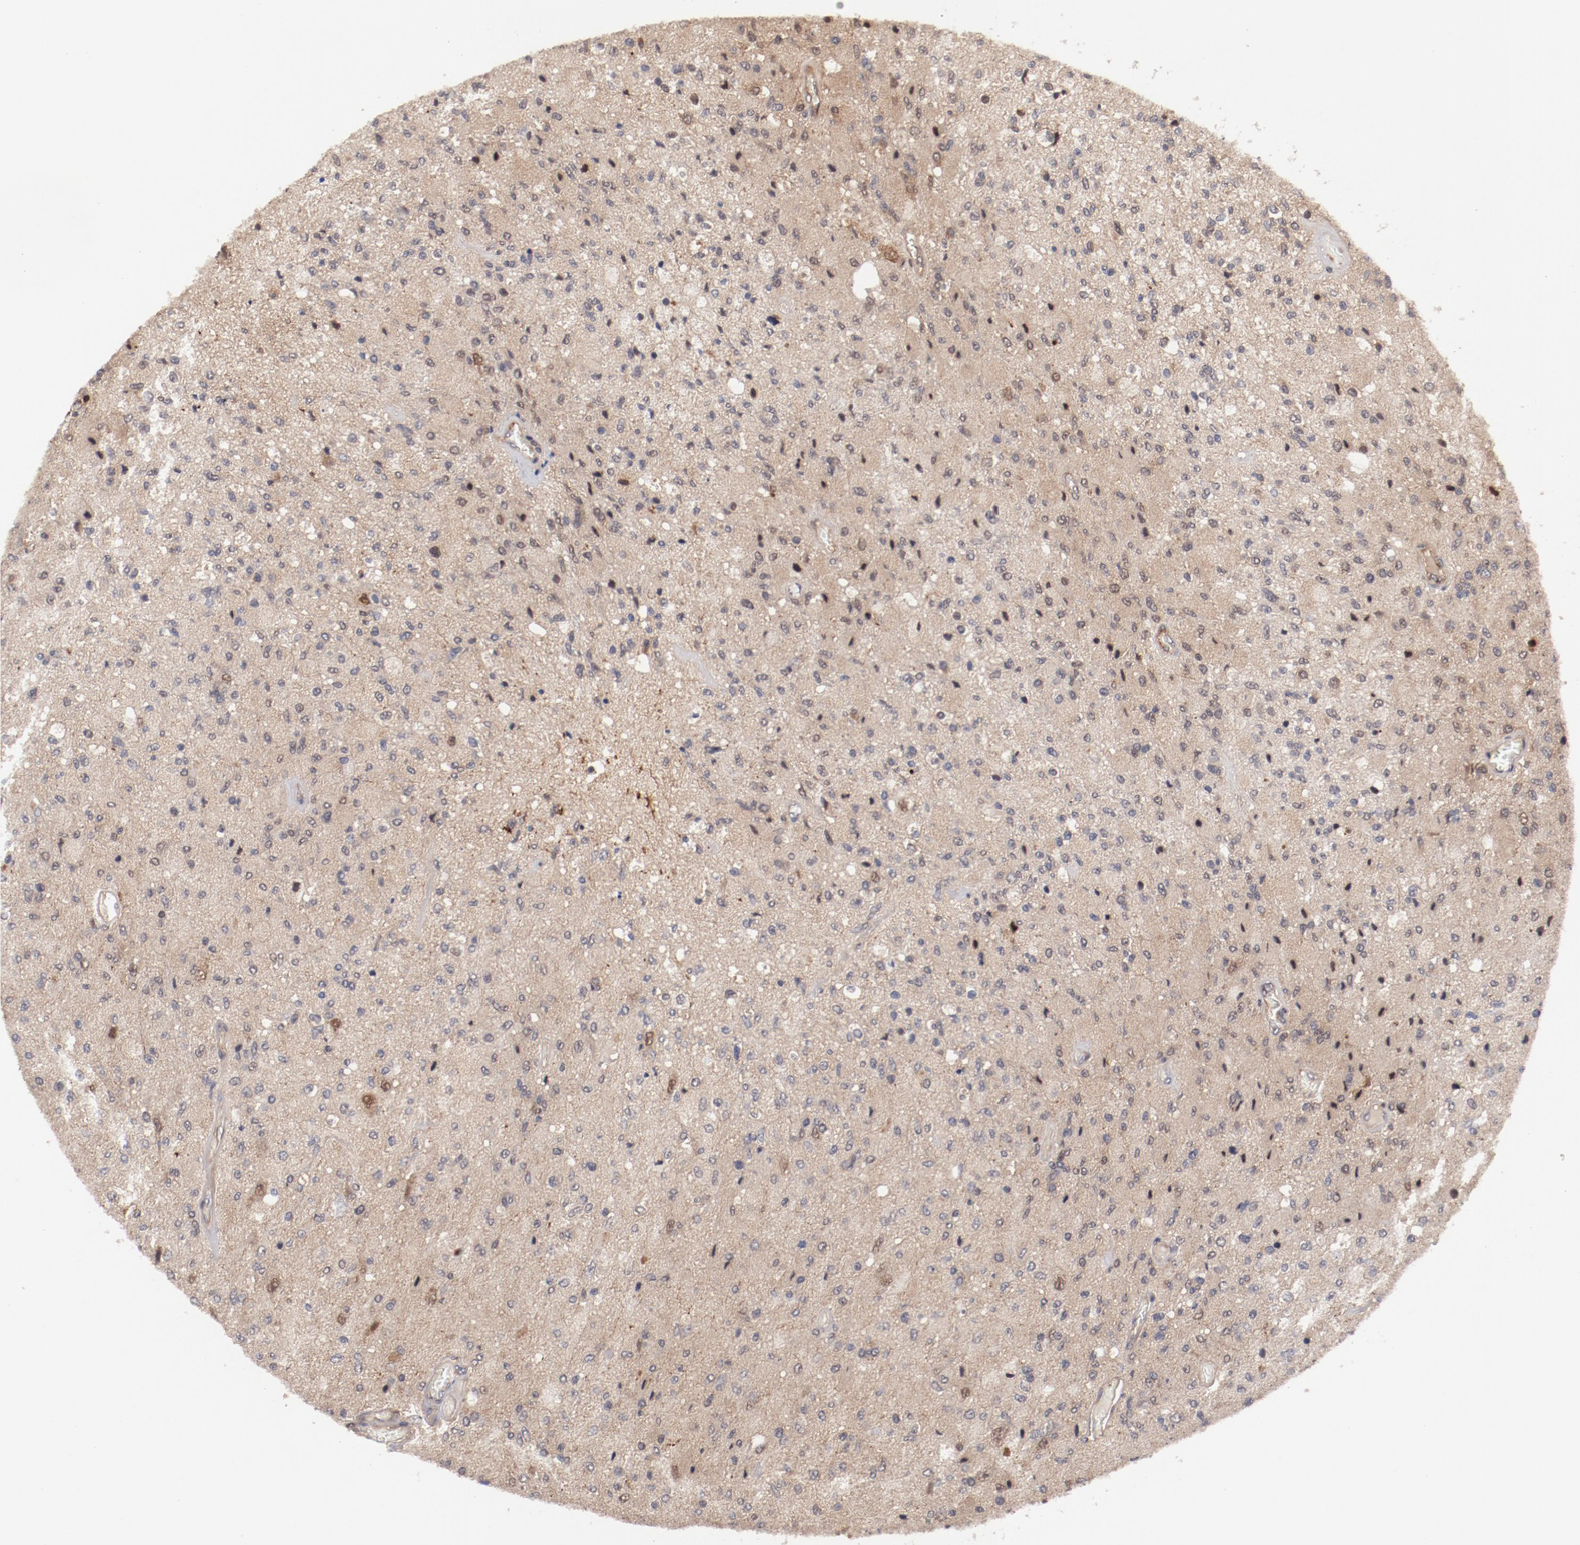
{"staining": {"intensity": "weak", "quantity": ">75%", "location": "cytoplasmic/membranous"}, "tissue": "glioma", "cell_type": "Tumor cells", "image_type": "cancer", "snomed": [{"axis": "morphology", "description": "Normal tissue, NOS"}, {"axis": "morphology", "description": "Glioma, malignant, High grade"}, {"axis": "topography", "description": "Cerebral cortex"}], "caption": "IHC of glioma displays low levels of weak cytoplasmic/membranous positivity in approximately >75% of tumor cells.", "gene": "GUF1", "patient": {"sex": "male", "age": 77}}